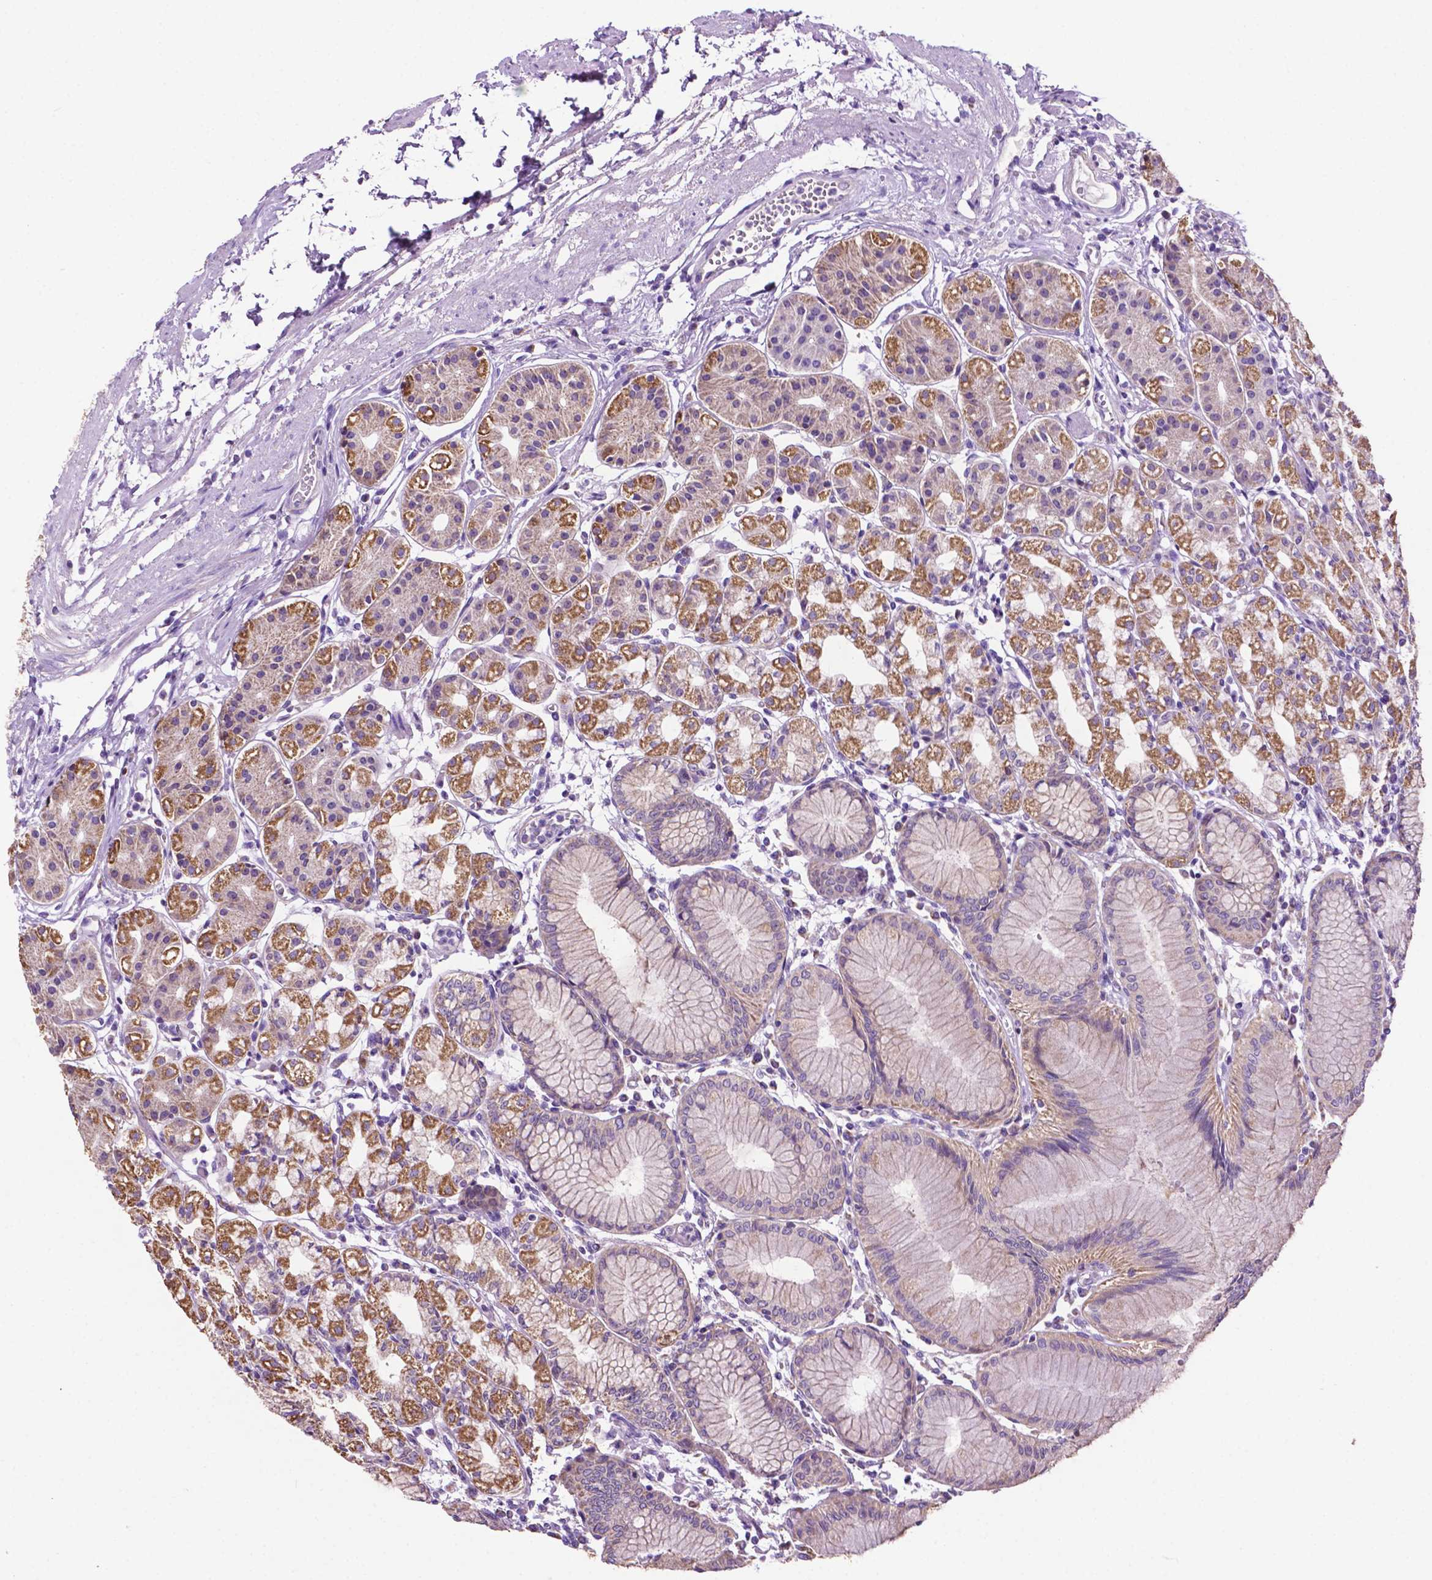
{"staining": {"intensity": "moderate", "quantity": "25%-75%", "location": "cytoplasmic/membranous"}, "tissue": "stomach", "cell_type": "Glandular cells", "image_type": "normal", "snomed": [{"axis": "morphology", "description": "Normal tissue, NOS"}, {"axis": "topography", "description": "Skeletal muscle"}, {"axis": "topography", "description": "Stomach"}], "caption": "Brown immunohistochemical staining in normal human stomach shows moderate cytoplasmic/membranous positivity in about 25%-75% of glandular cells.", "gene": "PHYHIP", "patient": {"sex": "female", "age": 57}}